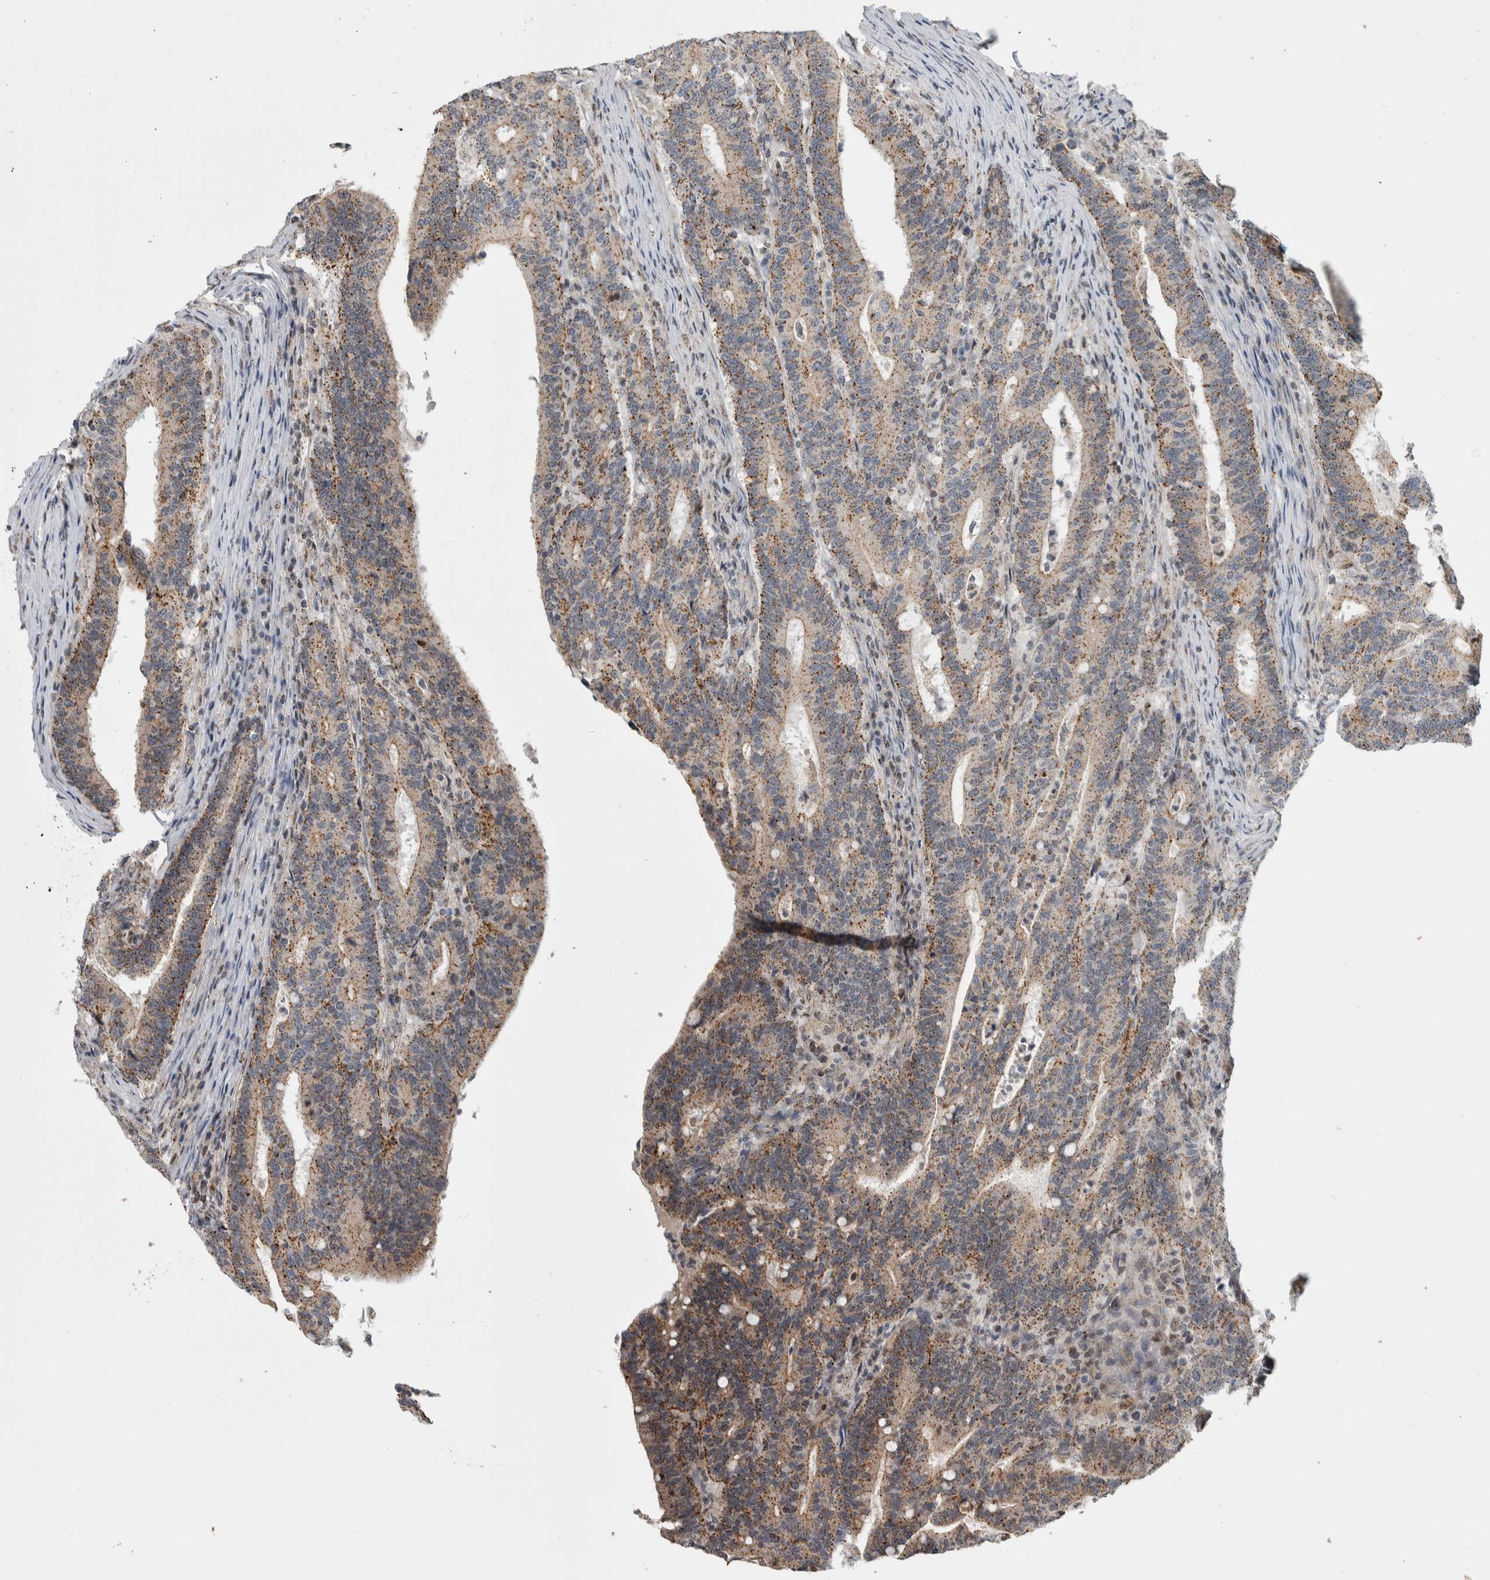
{"staining": {"intensity": "weak", "quantity": ">75%", "location": "cytoplasmic/membranous"}, "tissue": "colorectal cancer", "cell_type": "Tumor cells", "image_type": "cancer", "snomed": [{"axis": "morphology", "description": "Adenocarcinoma, NOS"}, {"axis": "topography", "description": "Colon"}], "caption": "Colorectal adenocarcinoma stained with a brown dye demonstrates weak cytoplasmic/membranous positive positivity in approximately >75% of tumor cells.", "gene": "MSL1", "patient": {"sex": "female", "age": 66}}